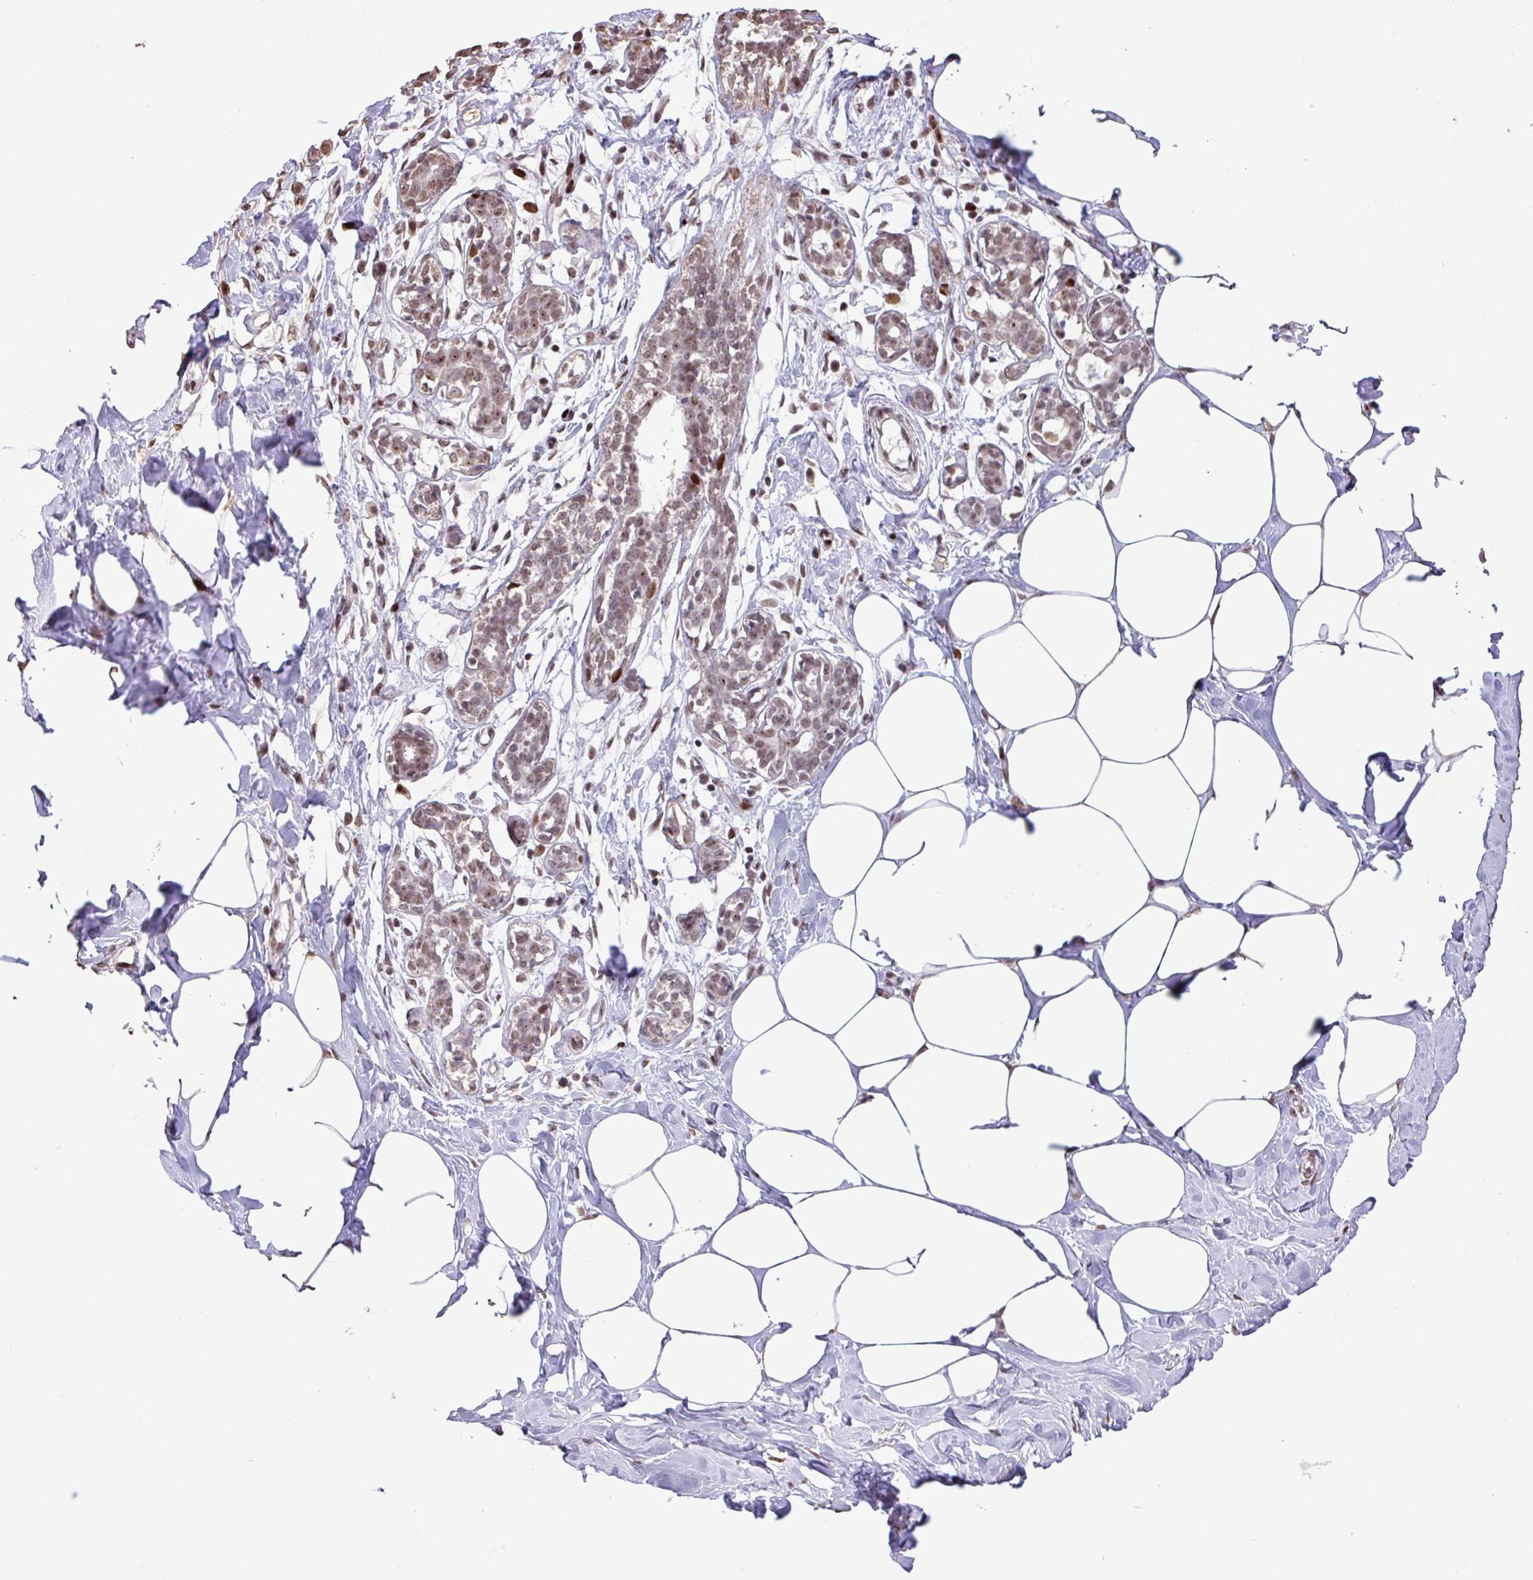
{"staining": {"intensity": "negative", "quantity": "none", "location": "none"}, "tissue": "breast", "cell_type": "Adipocytes", "image_type": "normal", "snomed": [{"axis": "morphology", "description": "Normal tissue, NOS"}, {"axis": "topography", "description": "Breast"}], "caption": "Histopathology image shows no protein positivity in adipocytes of normal breast. Nuclei are stained in blue.", "gene": "ZNF709", "patient": {"sex": "female", "age": 27}}